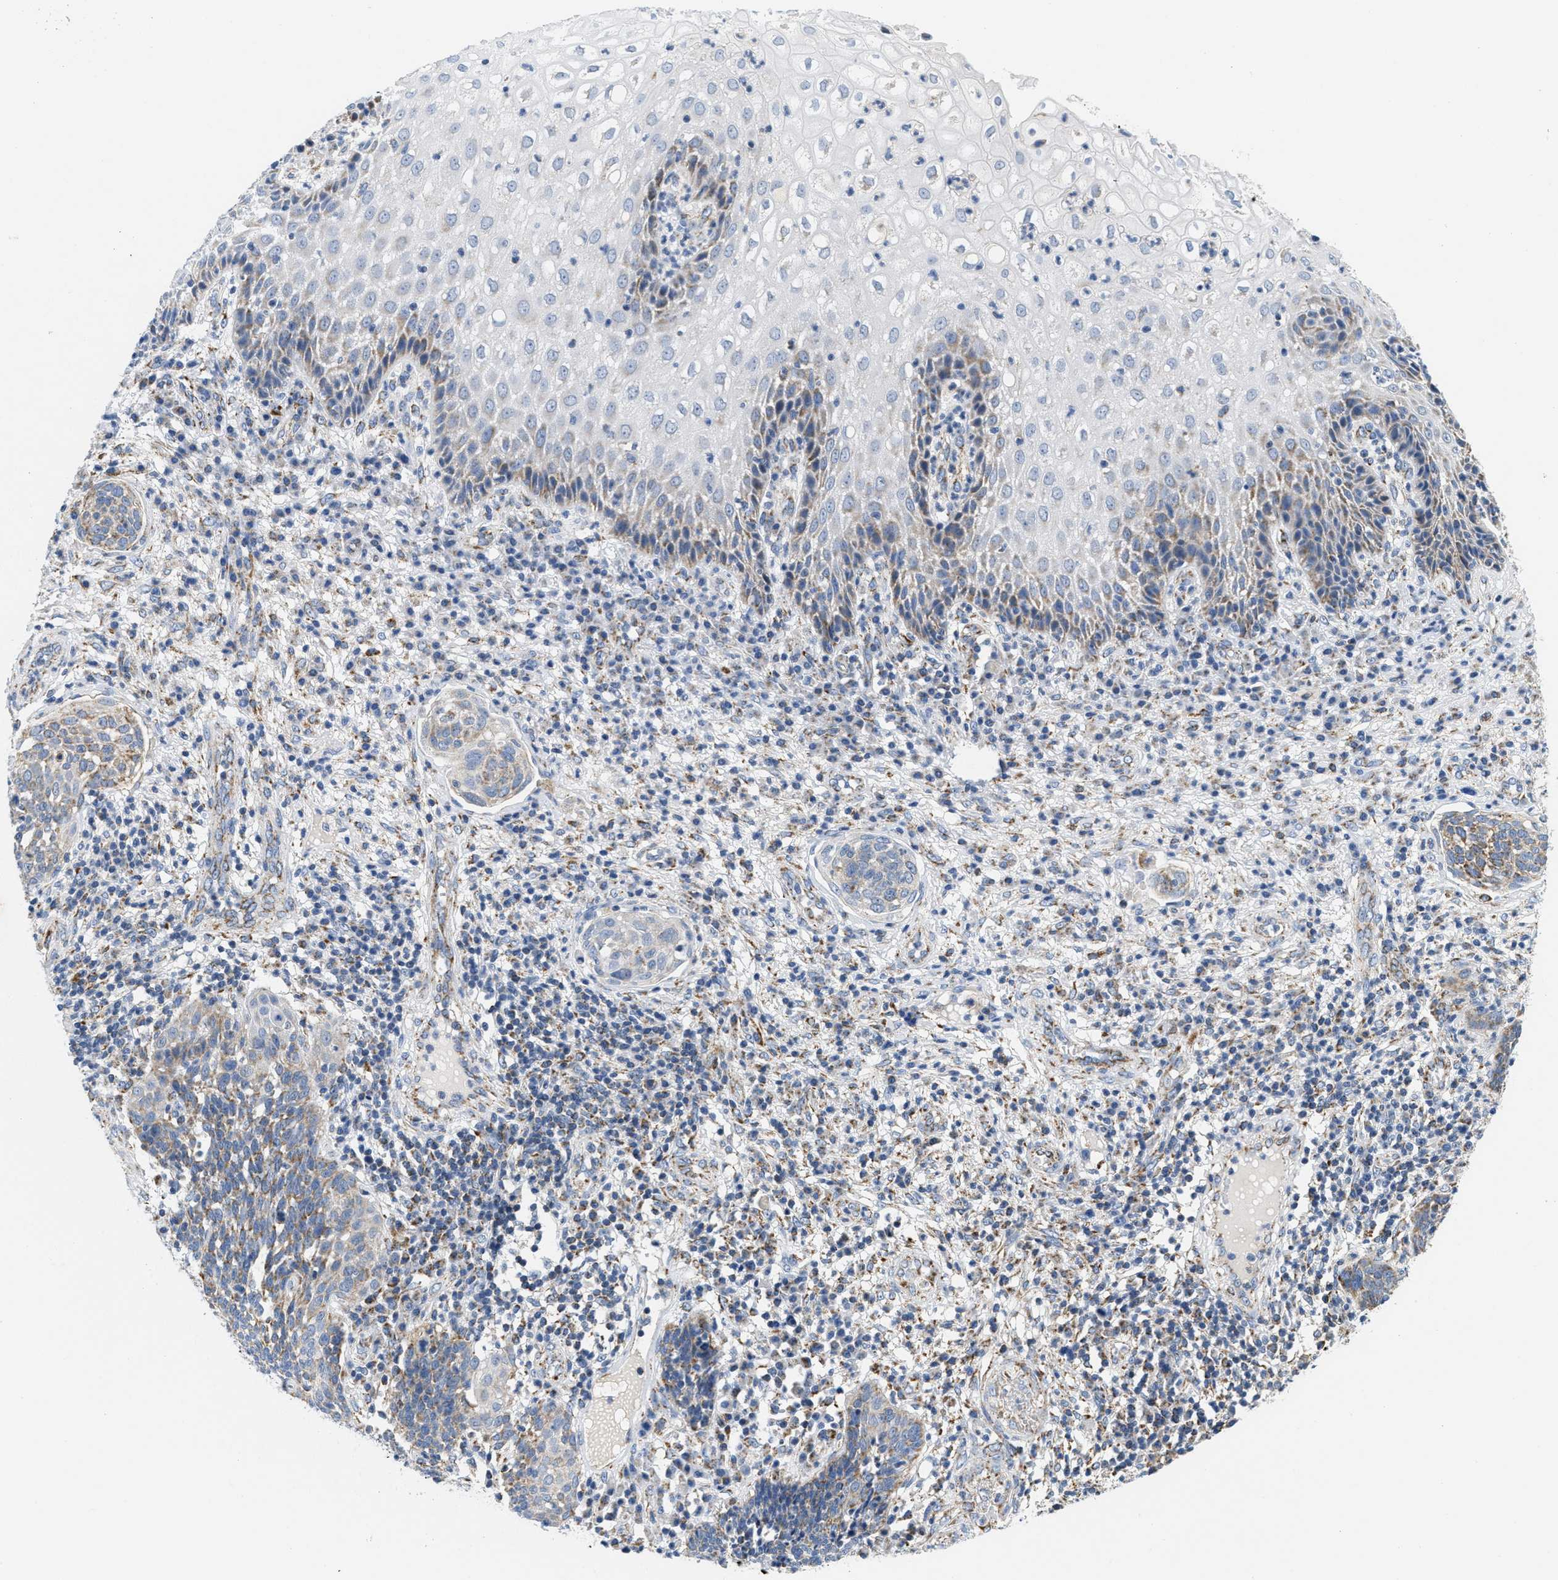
{"staining": {"intensity": "weak", "quantity": "<25%", "location": "cytoplasmic/membranous"}, "tissue": "cervical cancer", "cell_type": "Tumor cells", "image_type": "cancer", "snomed": [{"axis": "morphology", "description": "Squamous cell carcinoma, NOS"}, {"axis": "topography", "description": "Cervix"}], "caption": "The histopathology image exhibits no staining of tumor cells in cervical cancer (squamous cell carcinoma).", "gene": "KCNJ5", "patient": {"sex": "female", "age": 34}}